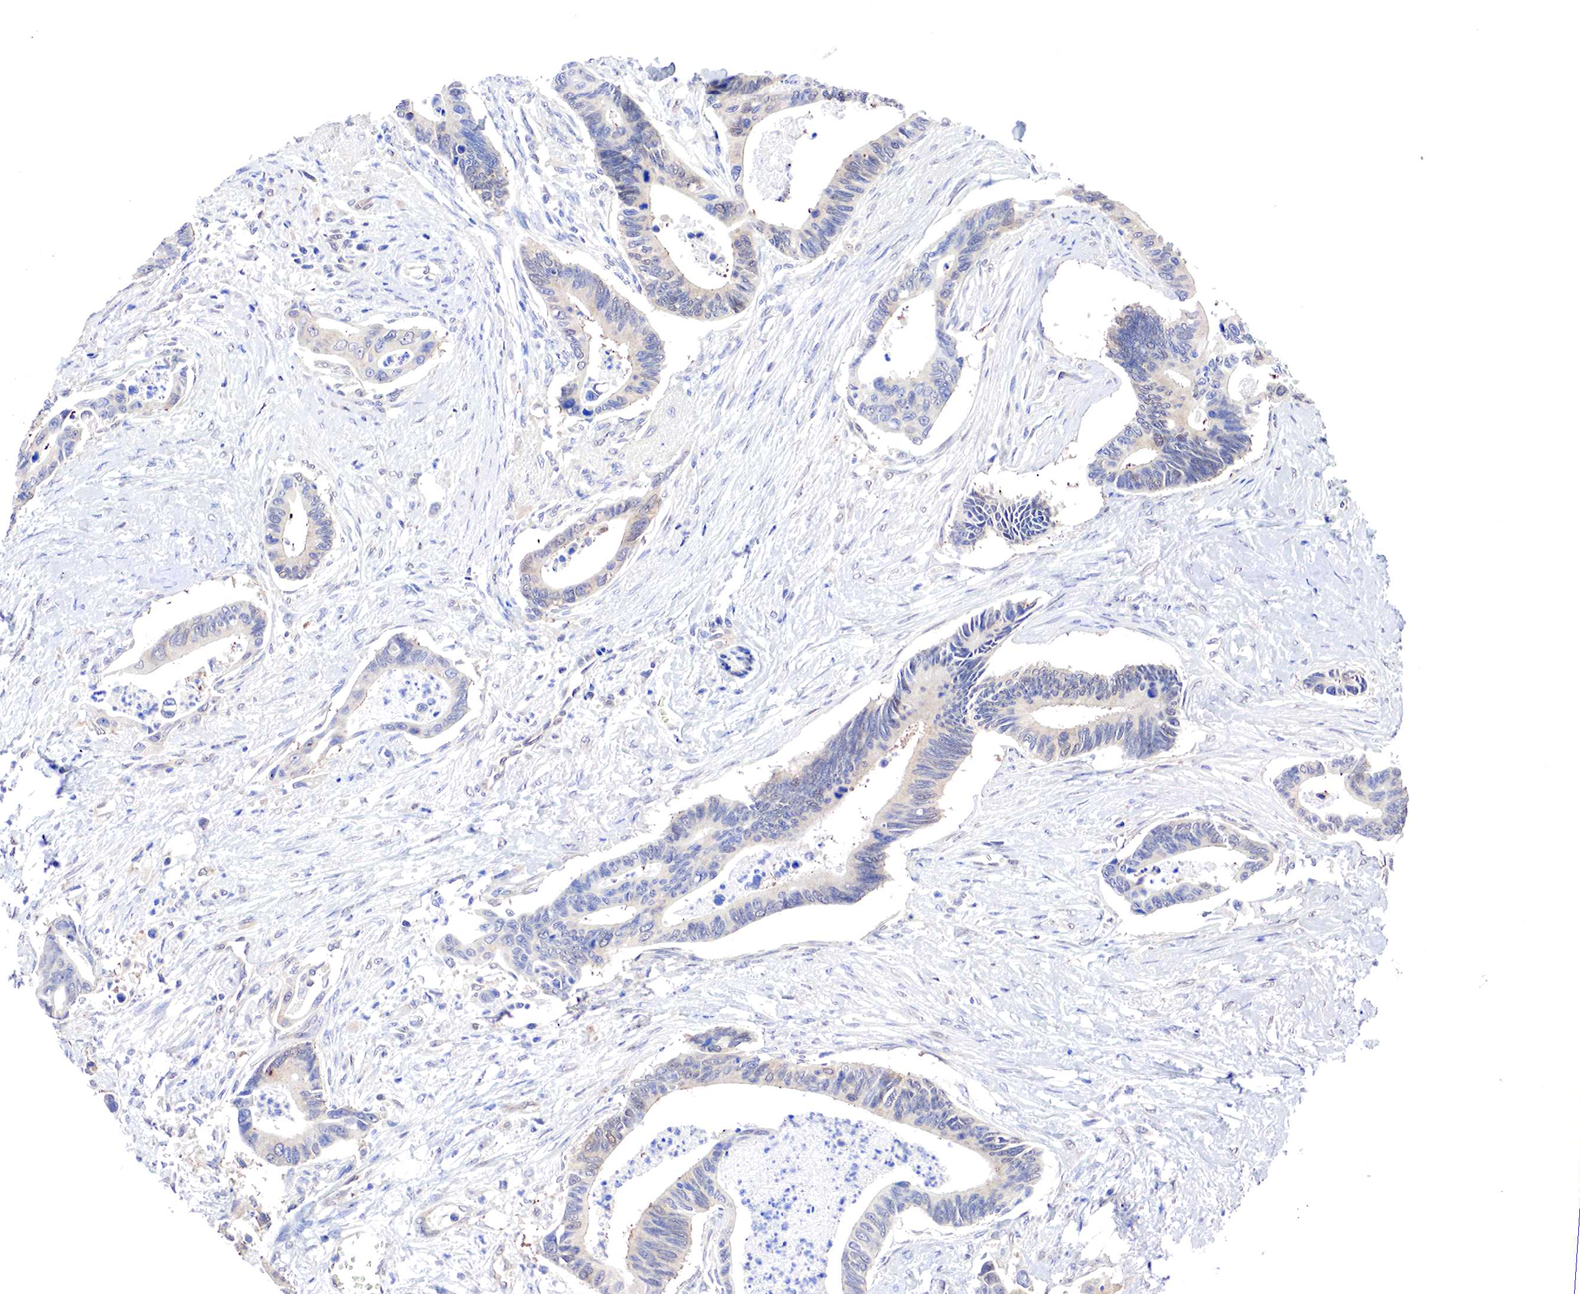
{"staining": {"intensity": "weak", "quantity": "25%-75%", "location": "cytoplasmic/membranous,nuclear"}, "tissue": "pancreatic cancer", "cell_type": "Tumor cells", "image_type": "cancer", "snomed": [{"axis": "morphology", "description": "Adenocarcinoma, NOS"}, {"axis": "topography", "description": "Pancreas"}], "caption": "Pancreatic adenocarcinoma stained with DAB (3,3'-diaminobenzidine) immunohistochemistry (IHC) displays low levels of weak cytoplasmic/membranous and nuclear staining in about 25%-75% of tumor cells.", "gene": "PABIR2", "patient": {"sex": "female", "age": 70}}